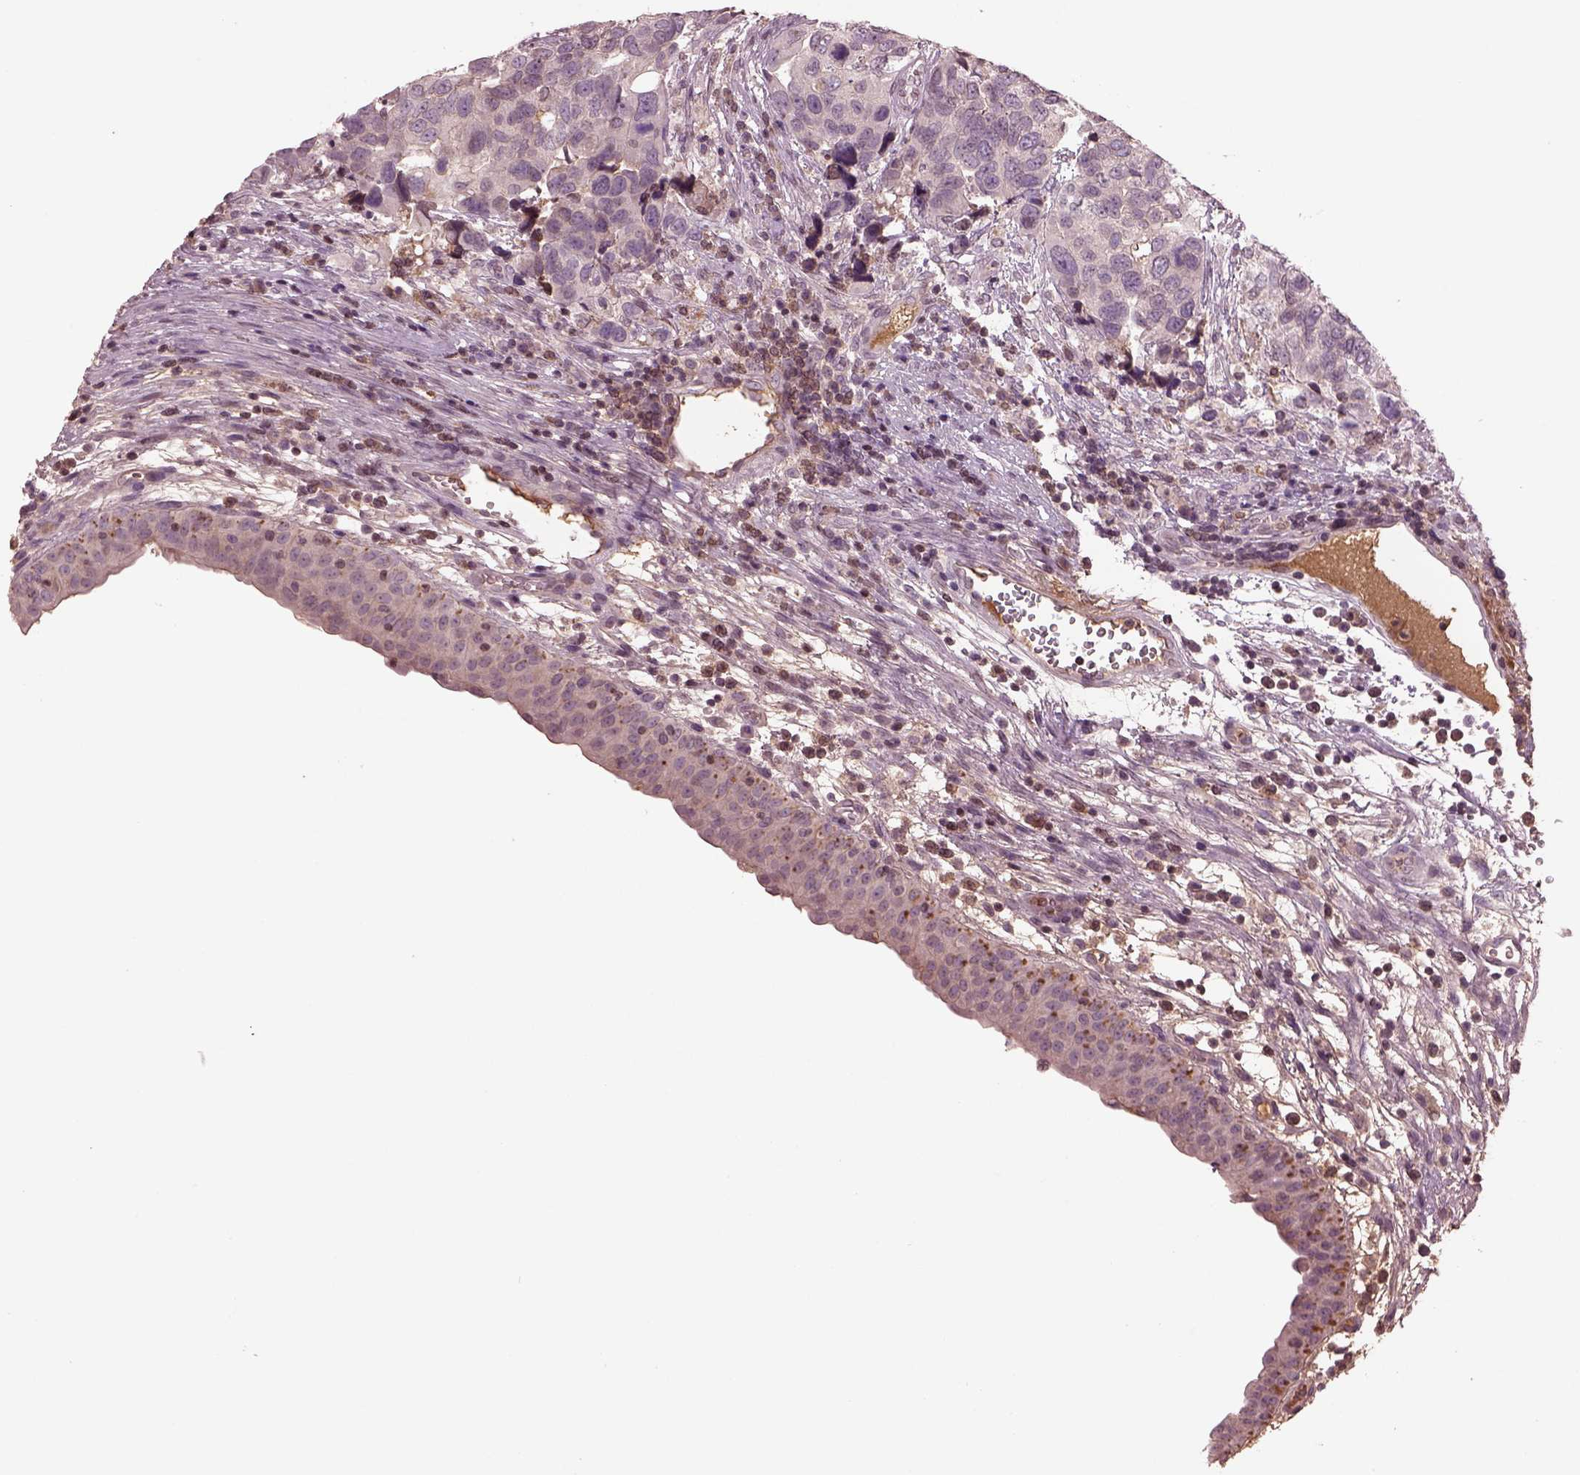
{"staining": {"intensity": "negative", "quantity": "none", "location": "none"}, "tissue": "urothelial cancer", "cell_type": "Tumor cells", "image_type": "cancer", "snomed": [{"axis": "morphology", "description": "Urothelial carcinoma, High grade"}, {"axis": "topography", "description": "Urinary bladder"}], "caption": "The micrograph reveals no staining of tumor cells in urothelial cancer.", "gene": "PTX4", "patient": {"sex": "male", "age": 60}}